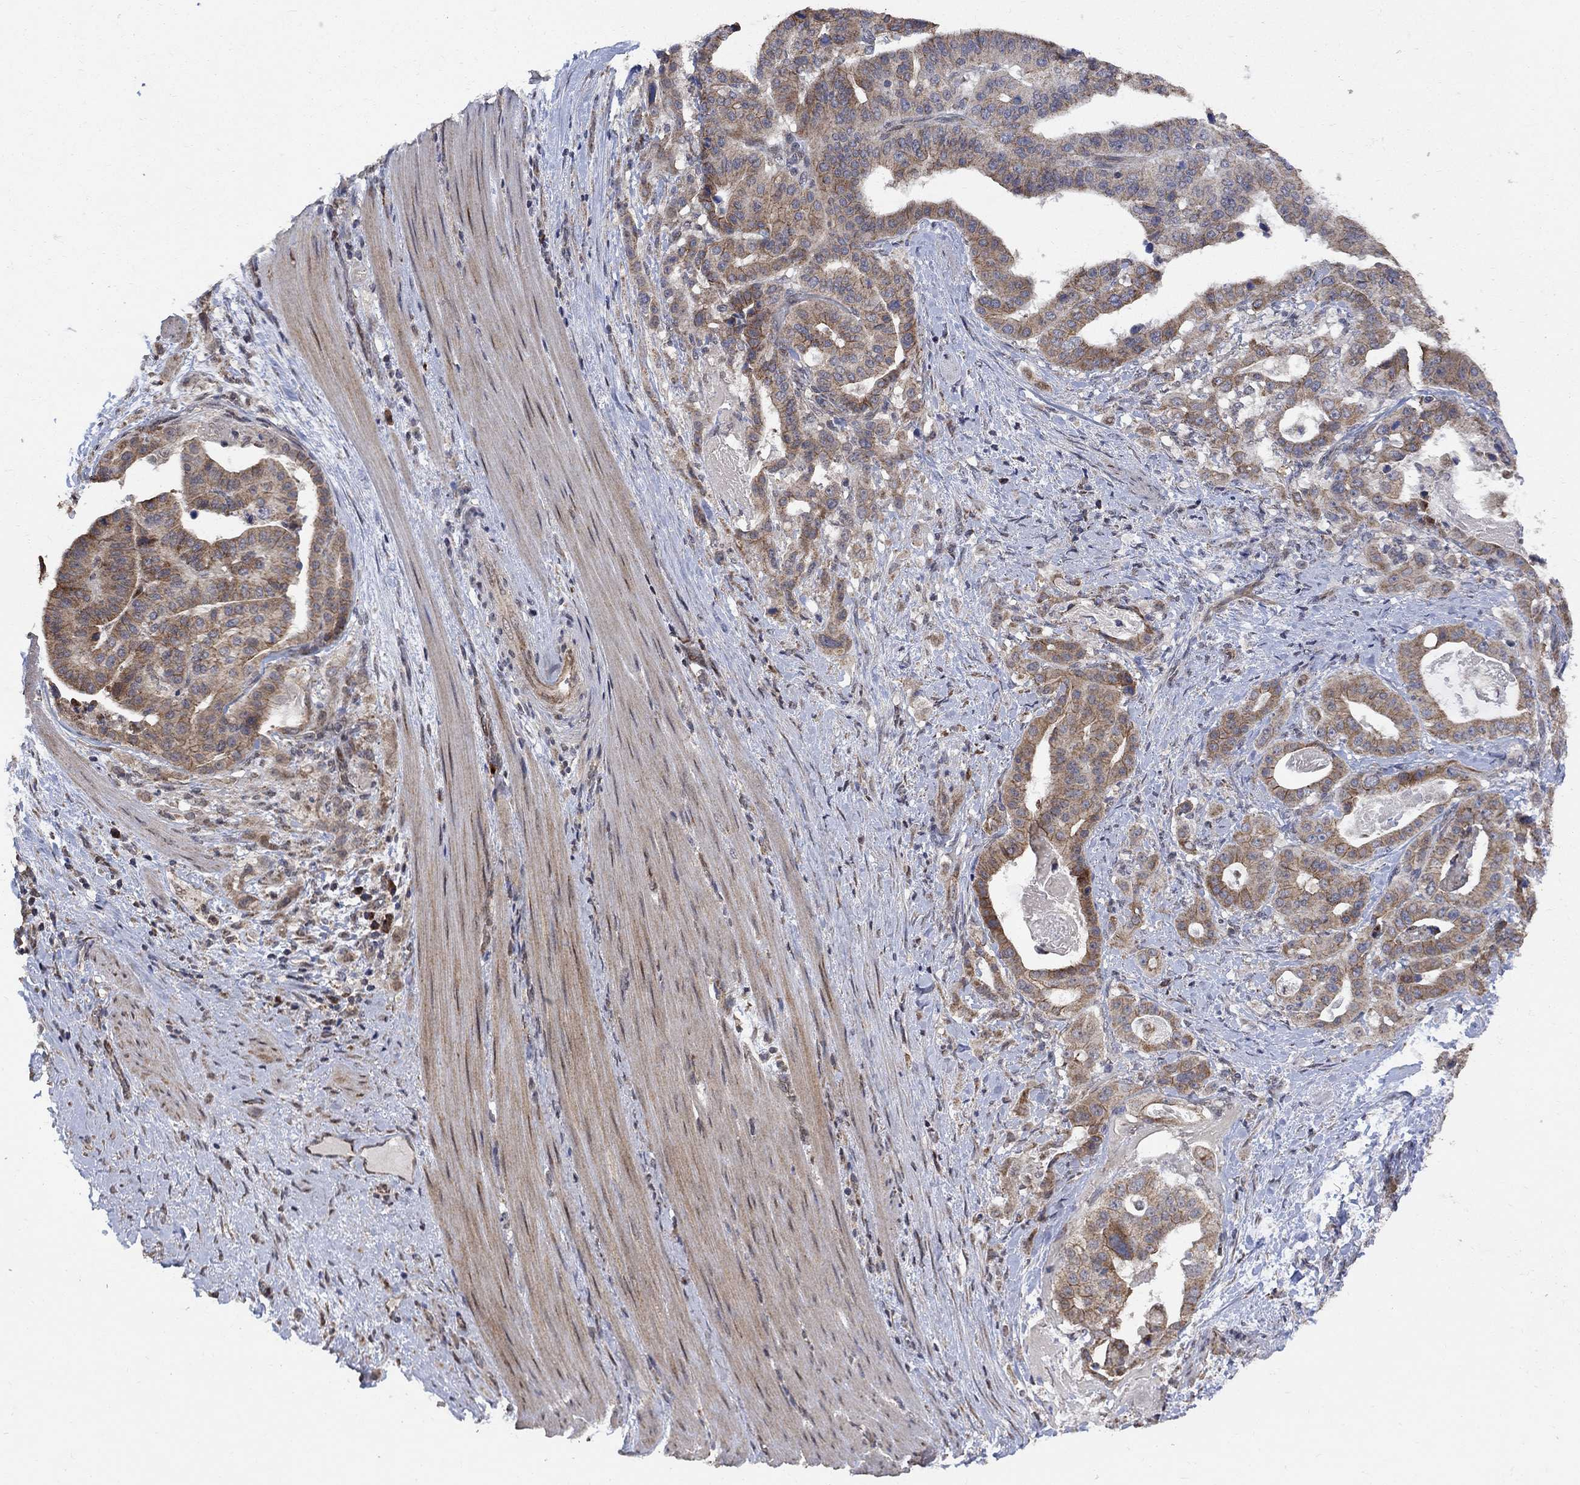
{"staining": {"intensity": "strong", "quantity": "25%-75%", "location": "cytoplasmic/membranous"}, "tissue": "stomach cancer", "cell_type": "Tumor cells", "image_type": "cancer", "snomed": [{"axis": "morphology", "description": "Adenocarcinoma, NOS"}, {"axis": "topography", "description": "Stomach"}], "caption": "There is high levels of strong cytoplasmic/membranous expression in tumor cells of stomach adenocarcinoma, as demonstrated by immunohistochemical staining (brown color).", "gene": "ANKRA2", "patient": {"sex": "male", "age": 48}}